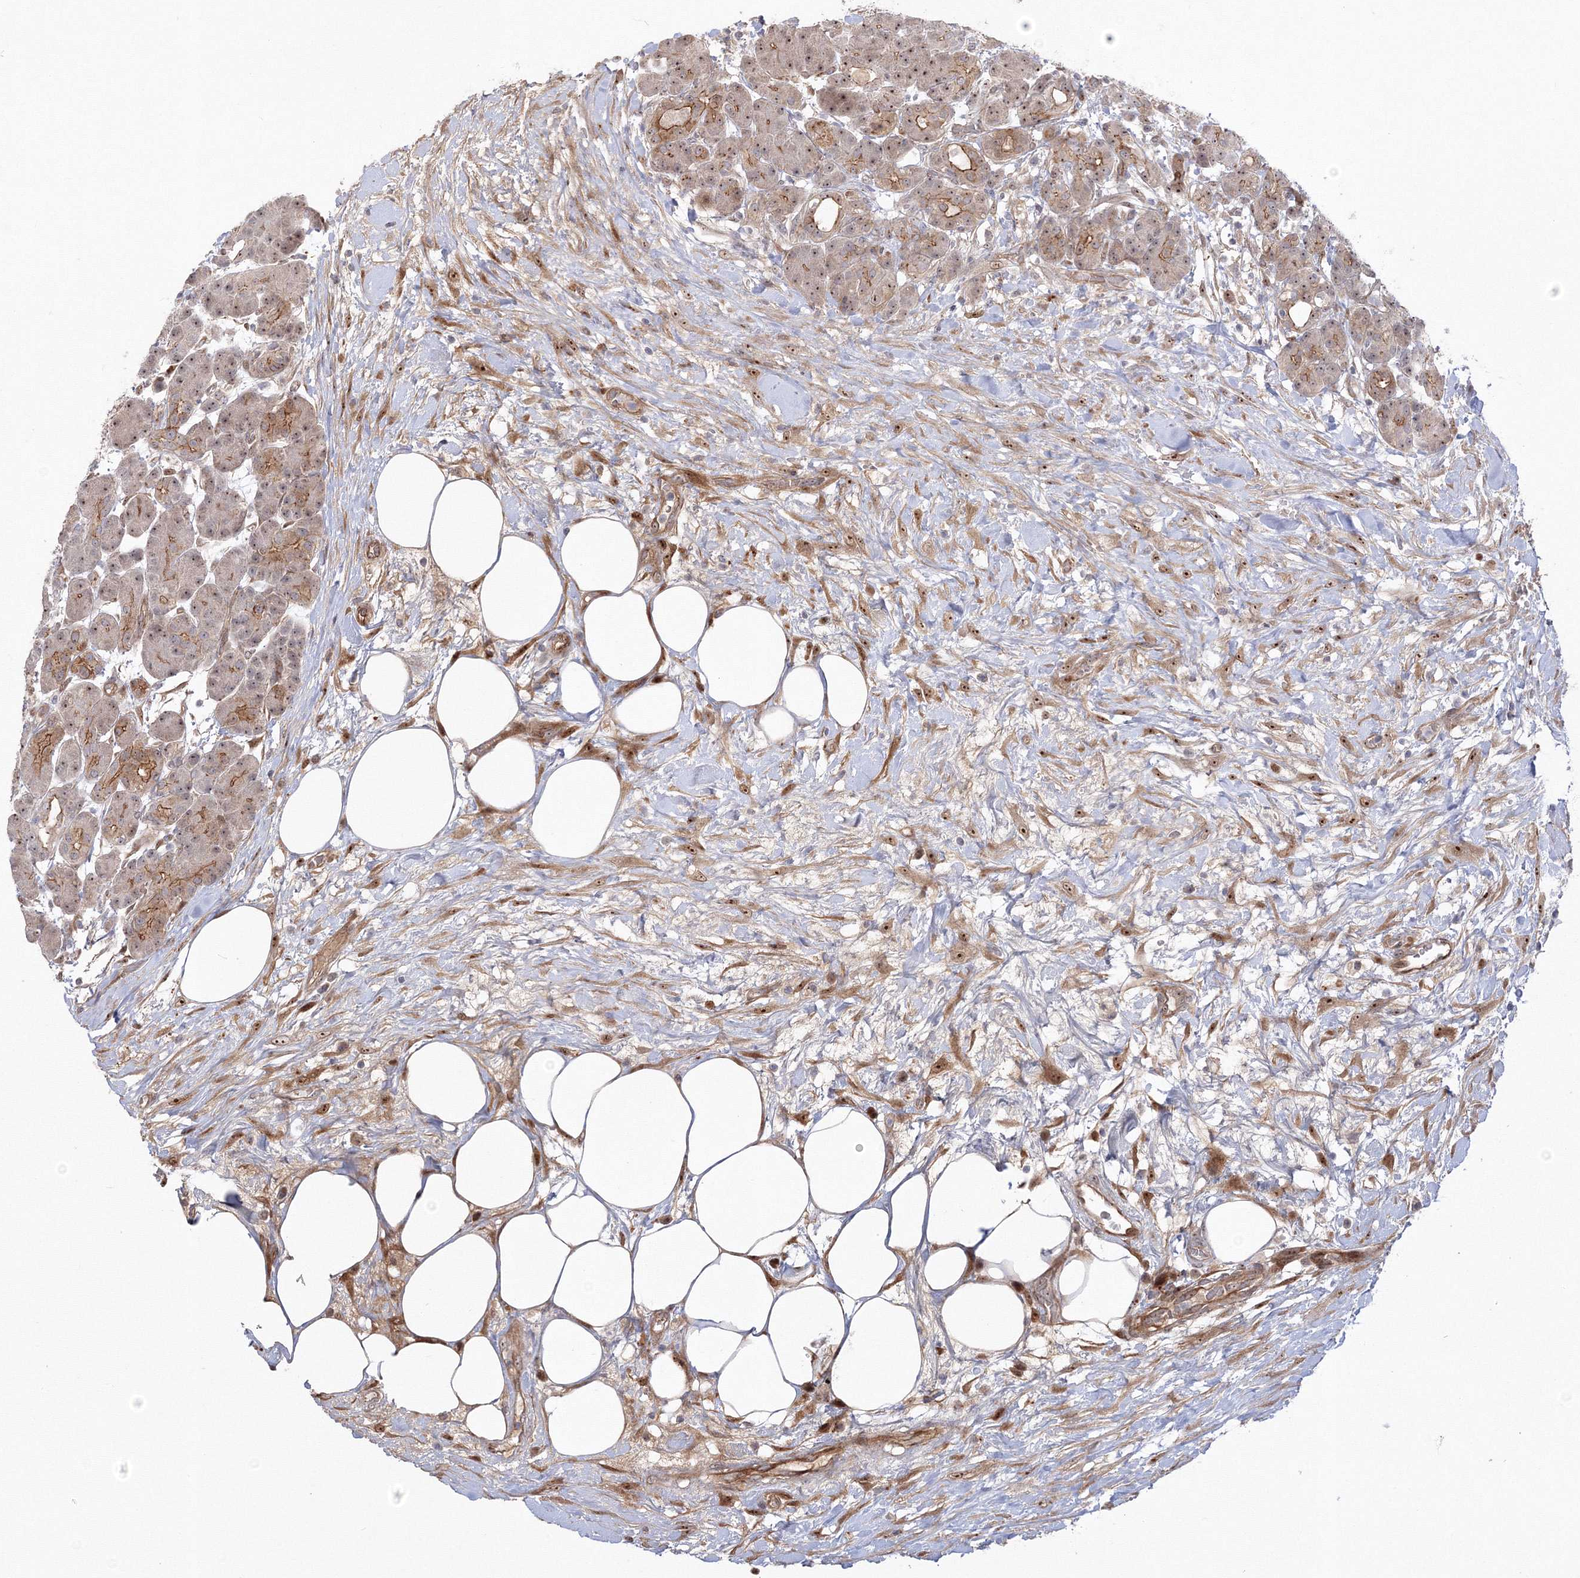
{"staining": {"intensity": "moderate", "quantity": ">75%", "location": "cytoplasmic/membranous,nuclear"}, "tissue": "pancreas", "cell_type": "Exocrine glandular cells", "image_type": "normal", "snomed": [{"axis": "morphology", "description": "Normal tissue, NOS"}, {"axis": "topography", "description": "Pancreas"}], "caption": "High-magnification brightfield microscopy of benign pancreas stained with DAB (brown) and counterstained with hematoxylin (blue). exocrine glandular cells exhibit moderate cytoplasmic/membranous,nuclear expression is present in about>75% of cells.", "gene": "NPM3", "patient": {"sex": "male", "age": 63}}